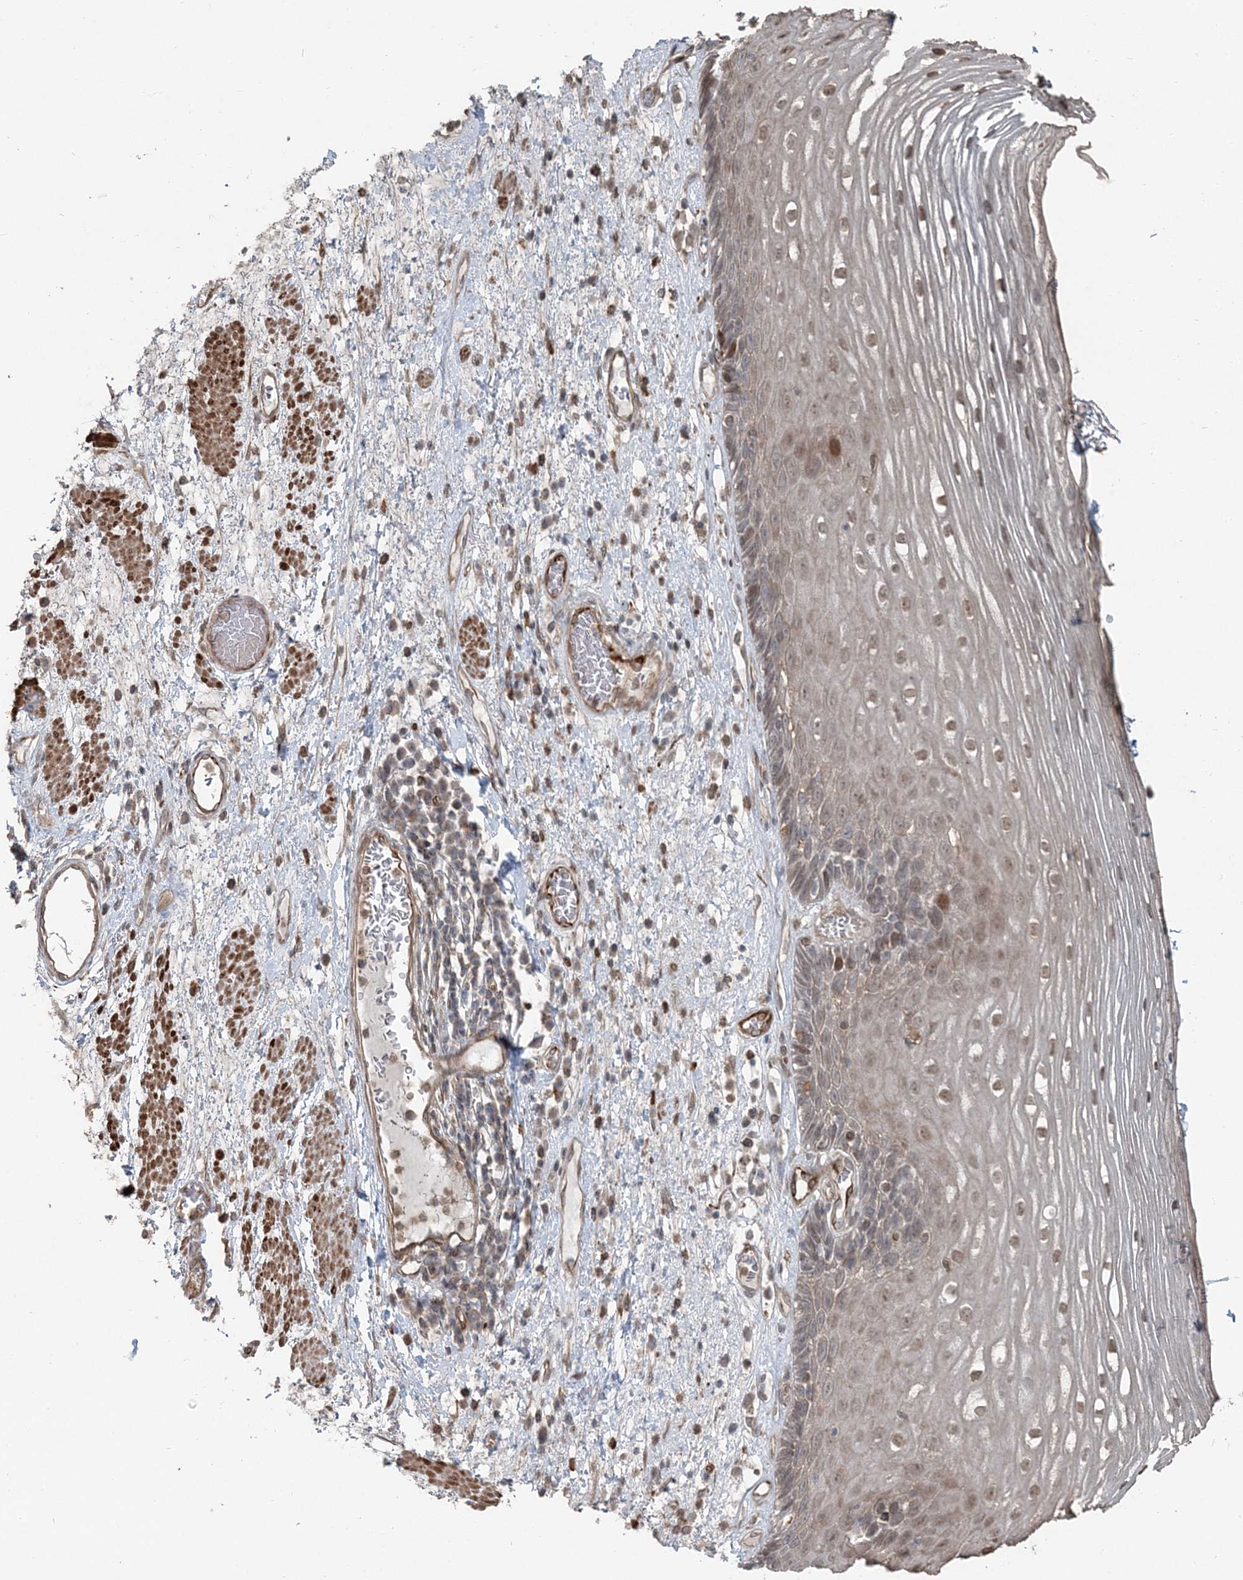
{"staining": {"intensity": "weak", "quantity": ">75%", "location": "cytoplasmic/membranous,nuclear"}, "tissue": "esophagus", "cell_type": "Squamous epithelial cells", "image_type": "normal", "snomed": [{"axis": "morphology", "description": "Normal tissue, NOS"}, {"axis": "morphology", "description": "Adenocarcinoma, NOS"}, {"axis": "topography", "description": "Esophagus"}], "caption": "High-power microscopy captured an immunohistochemistry (IHC) image of normal esophagus, revealing weak cytoplasmic/membranous,nuclear positivity in approximately >75% of squamous epithelial cells. The staining was performed using DAB, with brown indicating positive protein expression. Nuclei are stained blue with hematoxylin.", "gene": "FBXL17", "patient": {"sex": "male", "age": 62}}